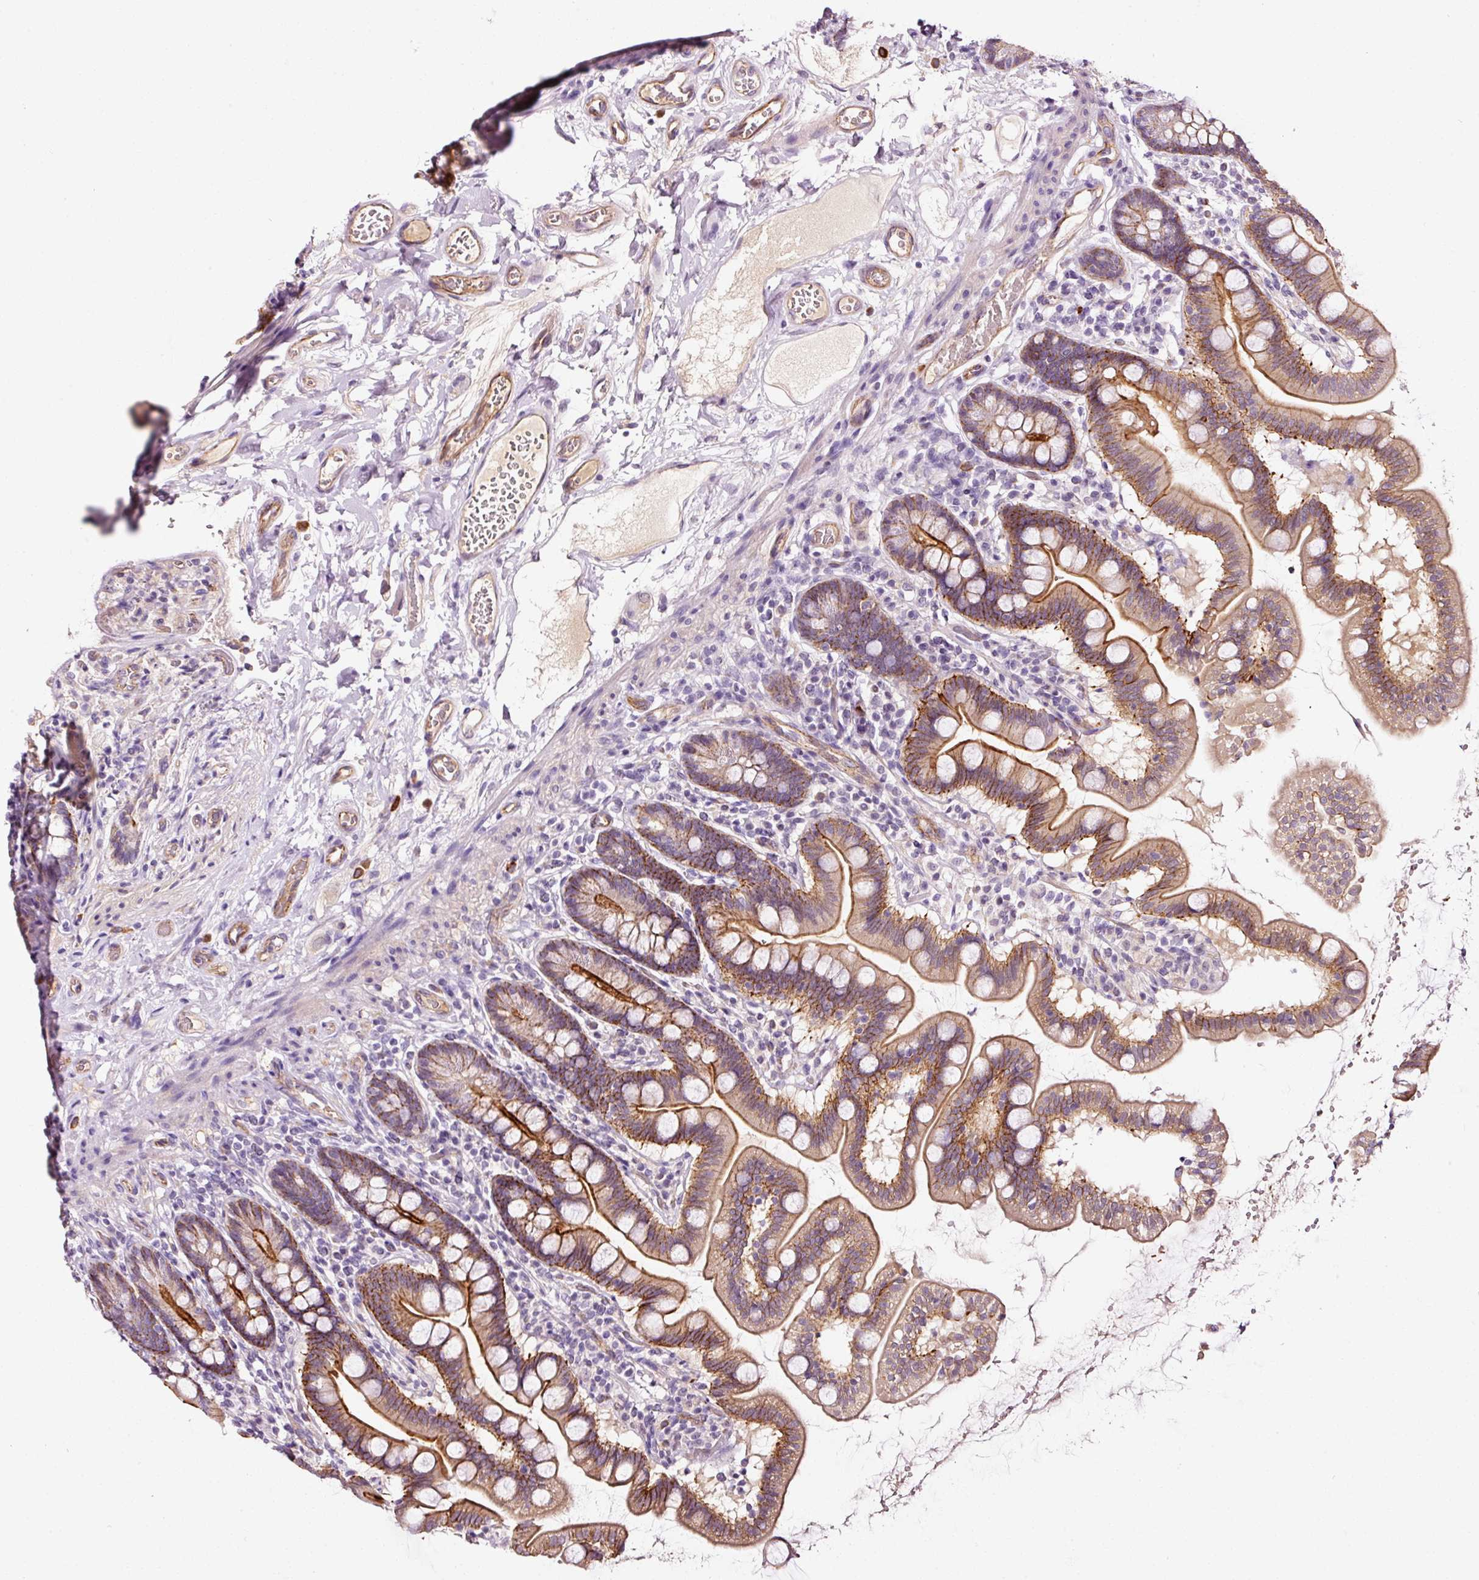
{"staining": {"intensity": "strong", "quantity": "25%-75%", "location": "cytoplasmic/membranous"}, "tissue": "small intestine", "cell_type": "Glandular cells", "image_type": "normal", "snomed": [{"axis": "morphology", "description": "Normal tissue, NOS"}, {"axis": "topography", "description": "Small intestine"}], "caption": "A high-resolution histopathology image shows immunohistochemistry (IHC) staining of unremarkable small intestine, which exhibits strong cytoplasmic/membranous positivity in about 25%-75% of glandular cells.", "gene": "ABCB4", "patient": {"sex": "female", "age": 64}}